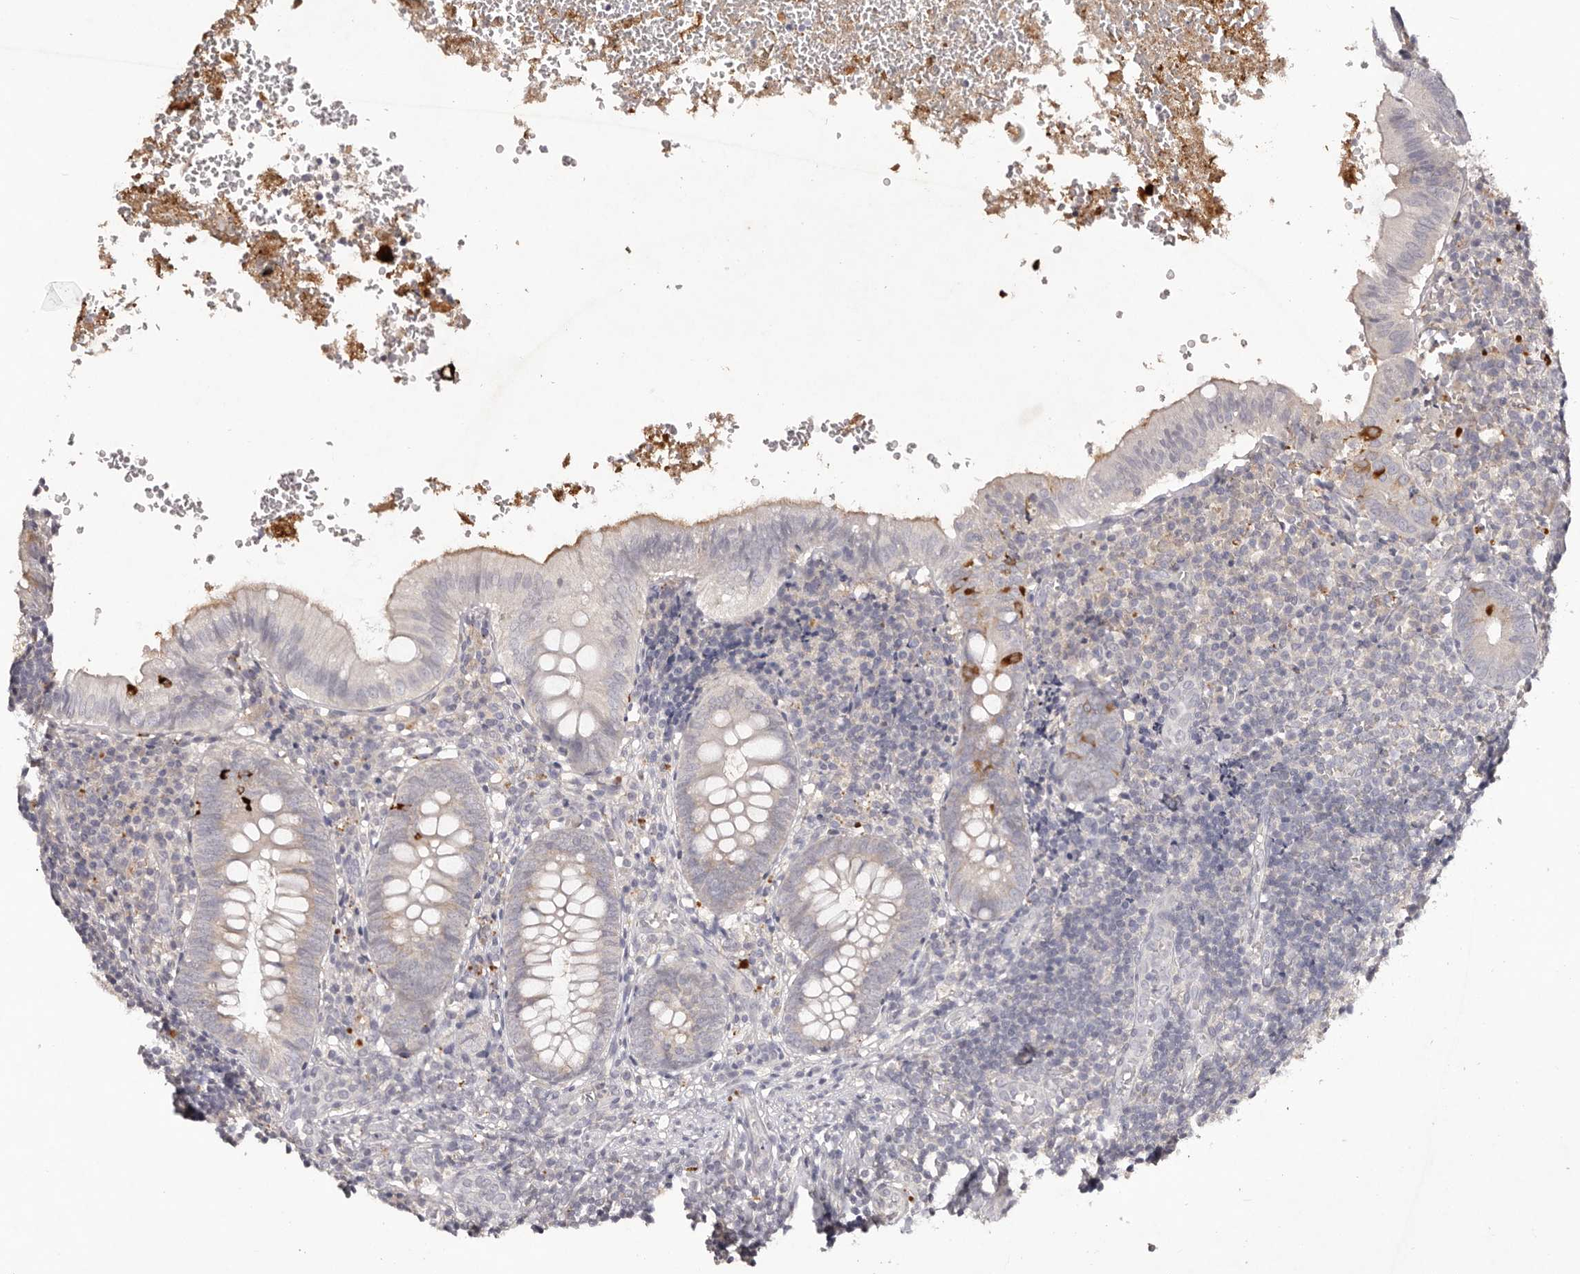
{"staining": {"intensity": "strong", "quantity": "<25%", "location": "cytoplasmic/membranous"}, "tissue": "appendix", "cell_type": "Glandular cells", "image_type": "normal", "snomed": [{"axis": "morphology", "description": "Normal tissue, NOS"}, {"axis": "topography", "description": "Appendix"}], "caption": "A medium amount of strong cytoplasmic/membranous expression is seen in approximately <25% of glandular cells in normal appendix. The staining is performed using DAB brown chromogen to label protein expression. The nuclei are counter-stained blue using hematoxylin.", "gene": "SCUBE2", "patient": {"sex": "male", "age": 8}}